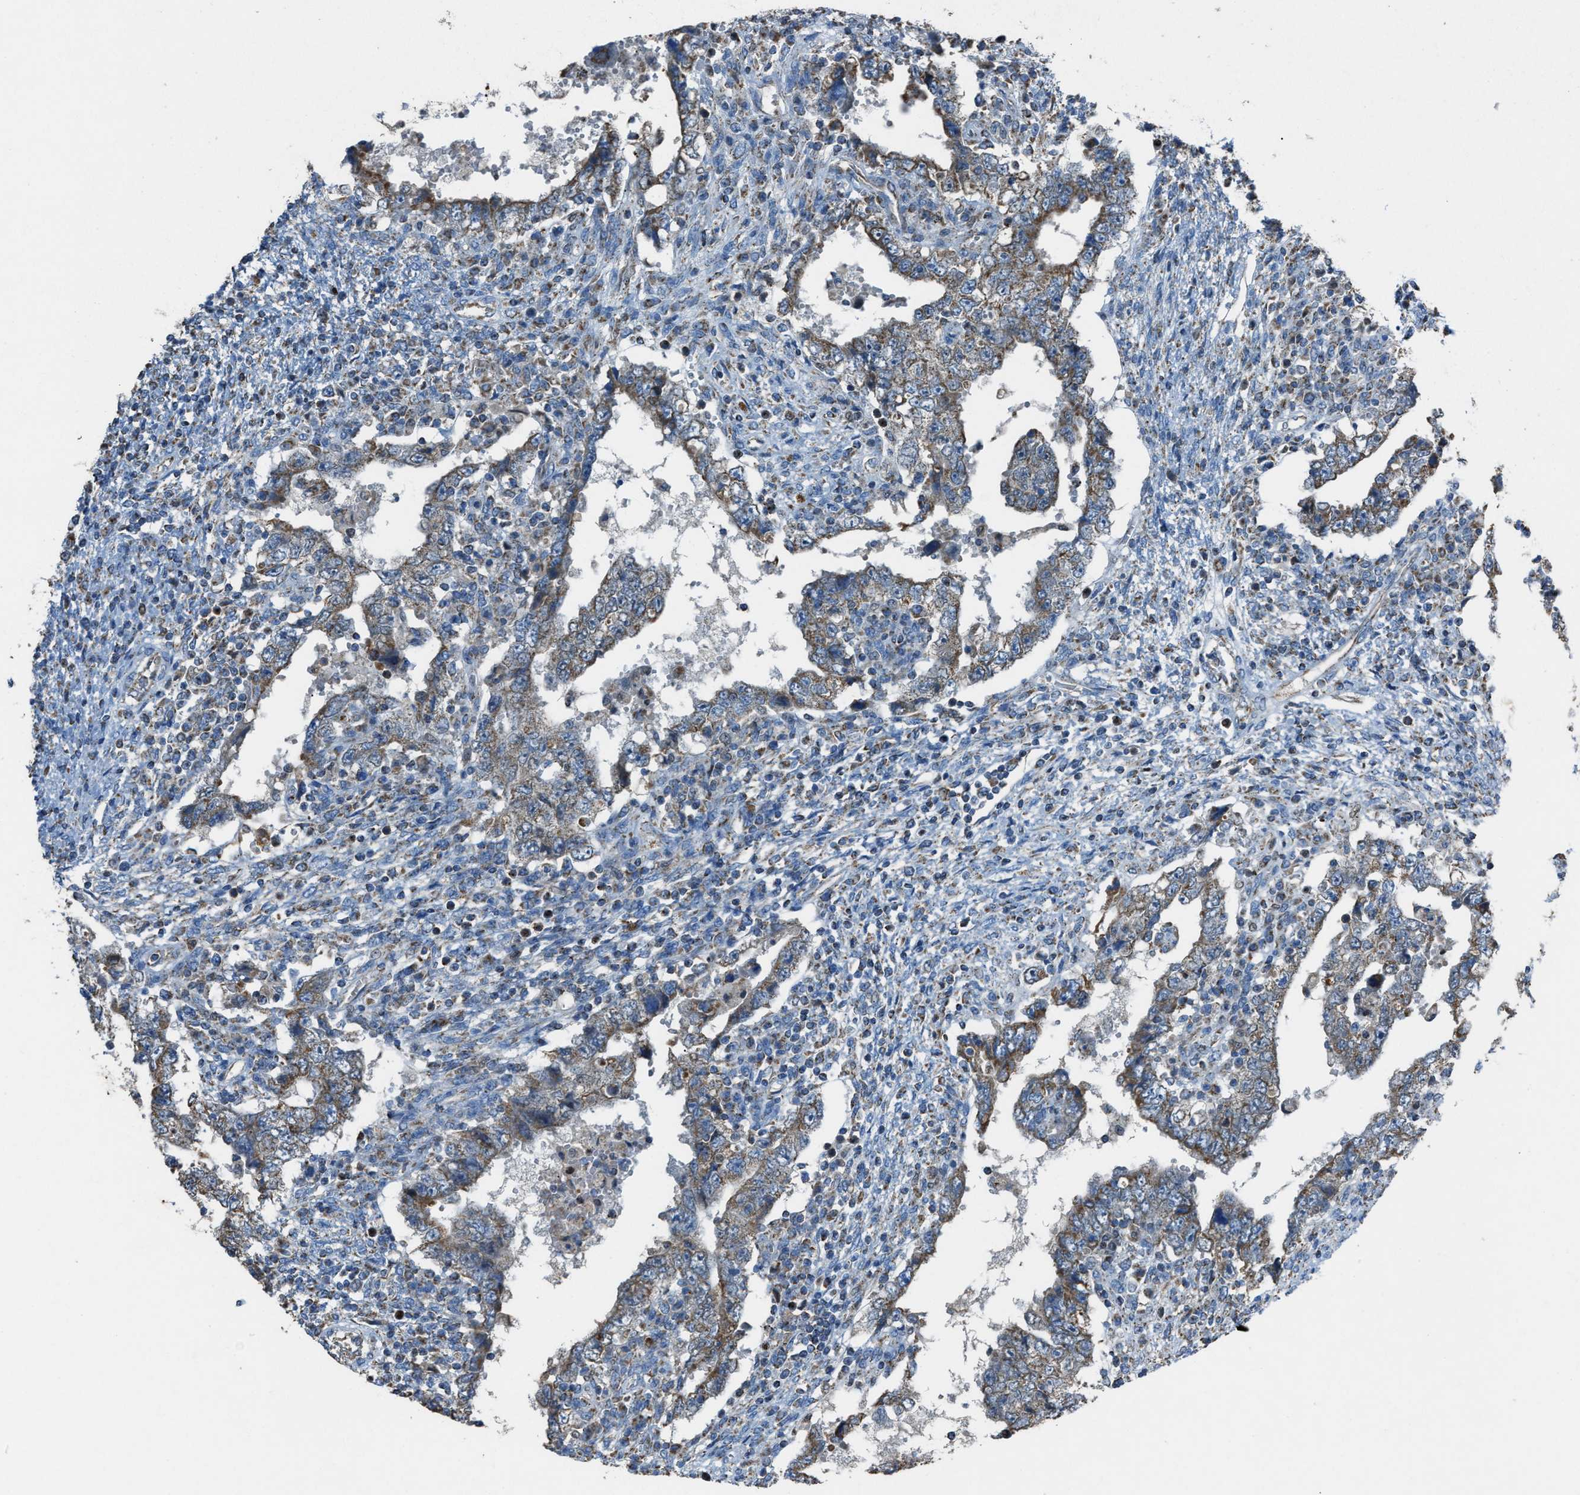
{"staining": {"intensity": "moderate", "quantity": ">75%", "location": "cytoplasmic/membranous"}, "tissue": "testis cancer", "cell_type": "Tumor cells", "image_type": "cancer", "snomed": [{"axis": "morphology", "description": "Carcinoma, Embryonal, NOS"}, {"axis": "topography", "description": "Testis"}], "caption": "Testis embryonal carcinoma was stained to show a protein in brown. There is medium levels of moderate cytoplasmic/membranous staining in about >75% of tumor cells.", "gene": "SLC25A11", "patient": {"sex": "male", "age": 26}}